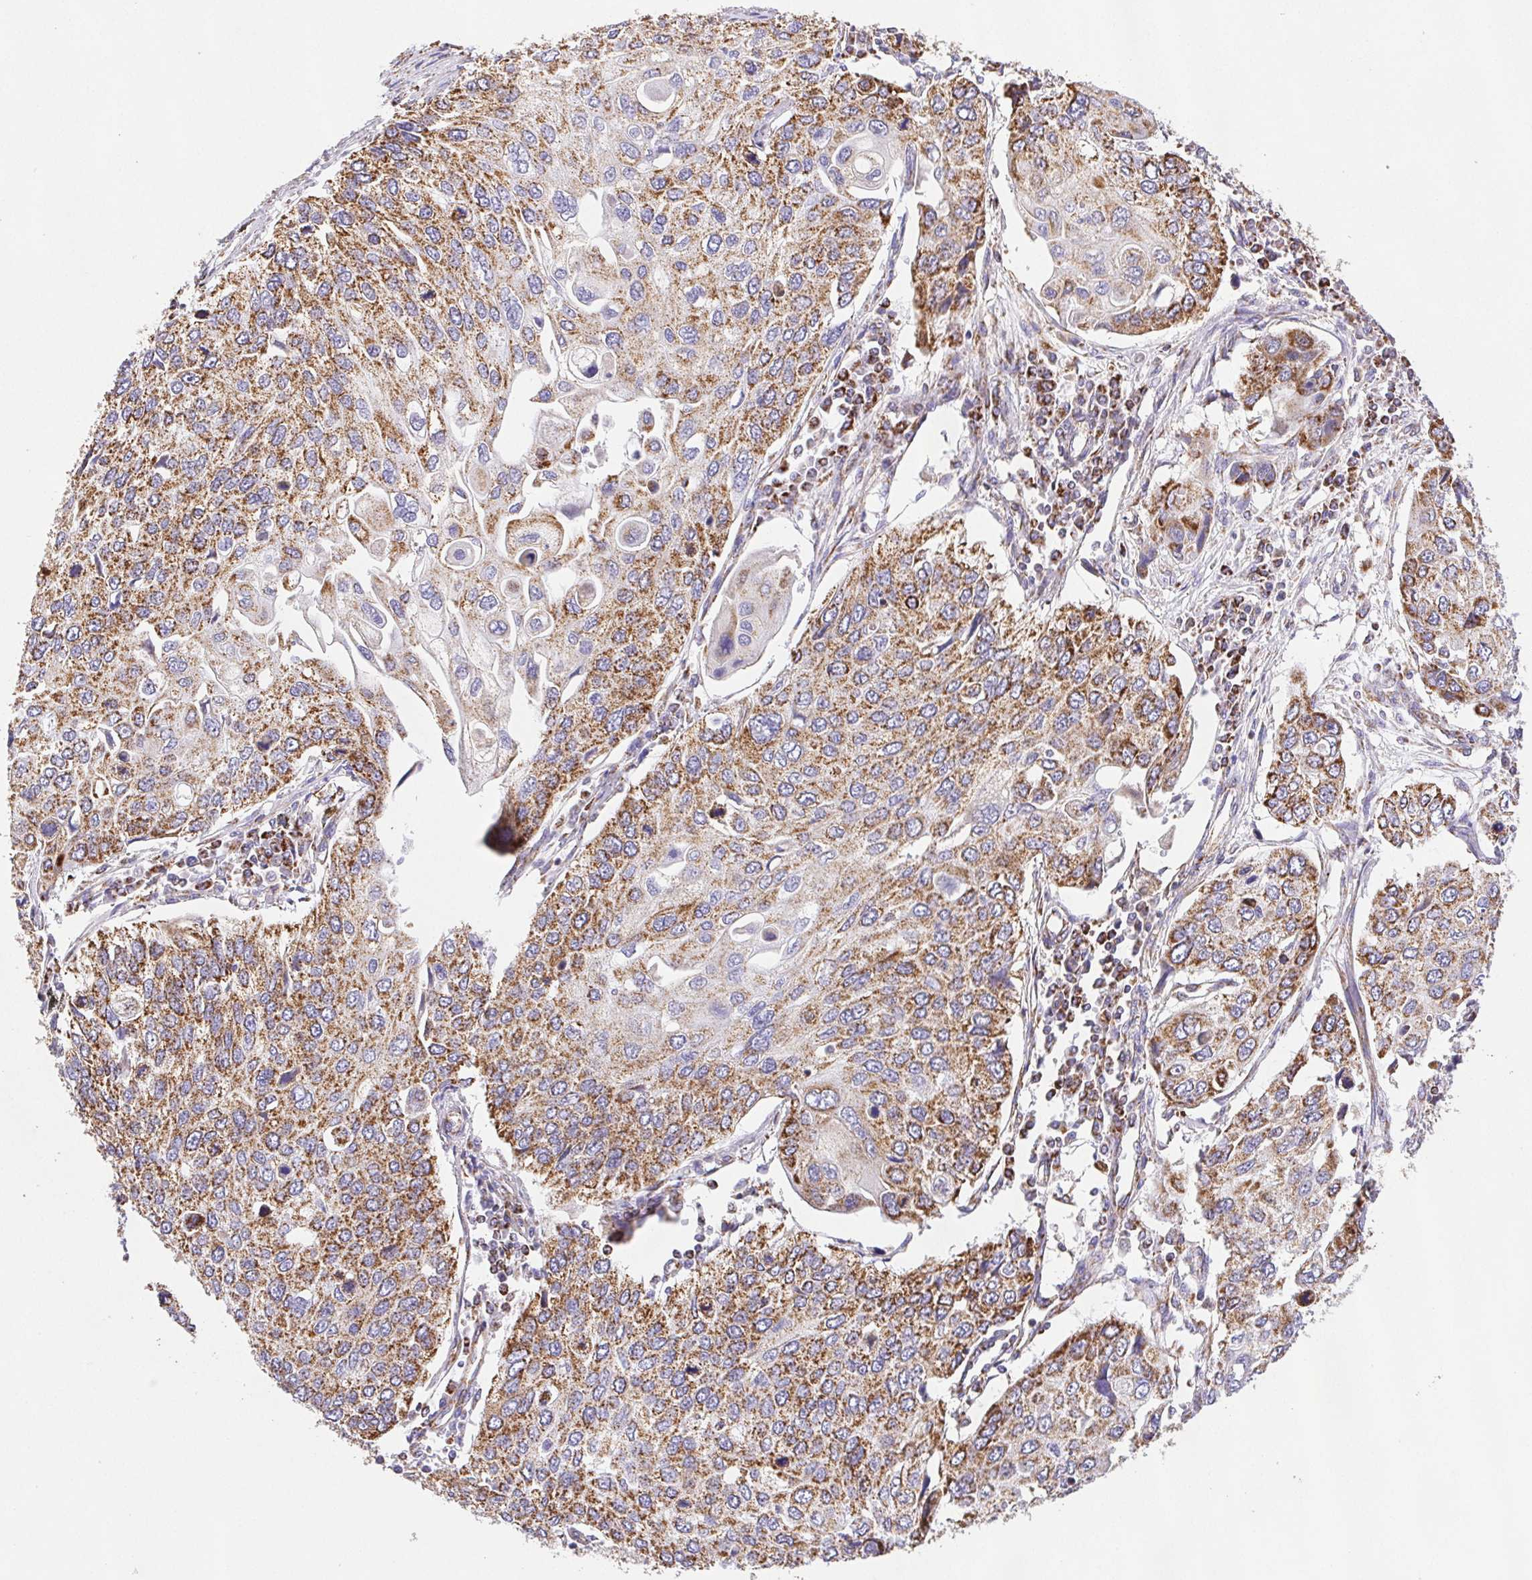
{"staining": {"intensity": "strong", "quantity": ">75%", "location": "cytoplasmic/membranous"}, "tissue": "lung cancer", "cell_type": "Tumor cells", "image_type": "cancer", "snomed": [{"axis": "morphology", "description": "Squamous cell carcinoma, NOS"}, {"axis": "morphology", "description": "Squamous cell carcinoma, metastatic, NOS"}, {"axis": "topography", "description": "Lung"}], "caption": "Immunohistochemical staining of human lung cancer shows high levels of strong cytoplasmic/membranous protein staining in approximately >75% of tumor cells.", "gene": "NIPSNAP2", "patient": {"sex": "male", "age": 63}}